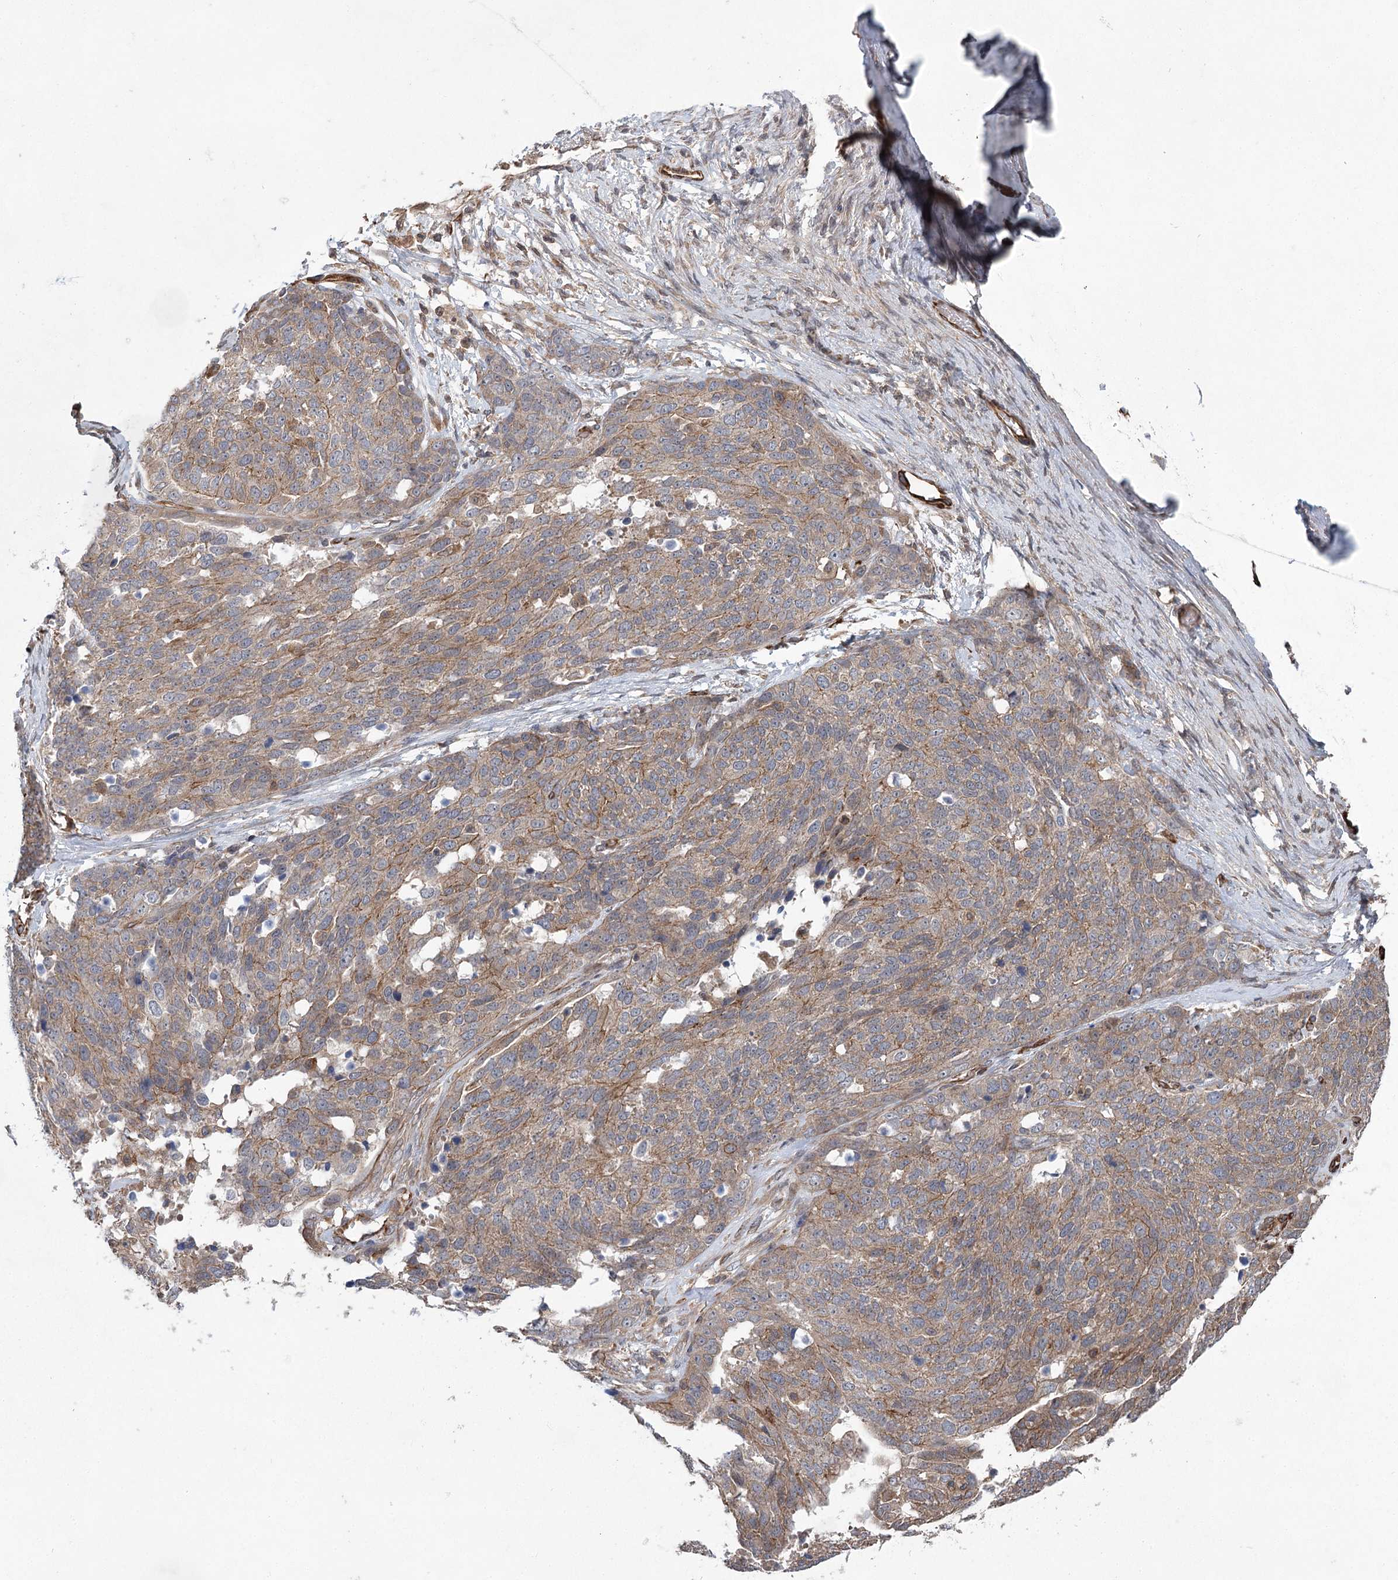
{"staining": {"intensity": "weak", "quantity": ">75%", "location": "cytoplasmic/membranous"}, "tissue": "ovarian cancer", "cell_type": "Tumor cells", "image_type": "cancer", "snomed": [{"axis": "morphology", "description": "Cystadenocarcinoma, serous, NOS"}, {"axis": "topography", "description": "Ovary"}], "caption": "This is an image of immunohistochemistry (IHC) staining of ovarian cancer, which shows weak positivity in the cytoplasmic/membranous of tumor cells.", "gene": "RWDD4", "patient": {"sex": "female", "age": 44}}